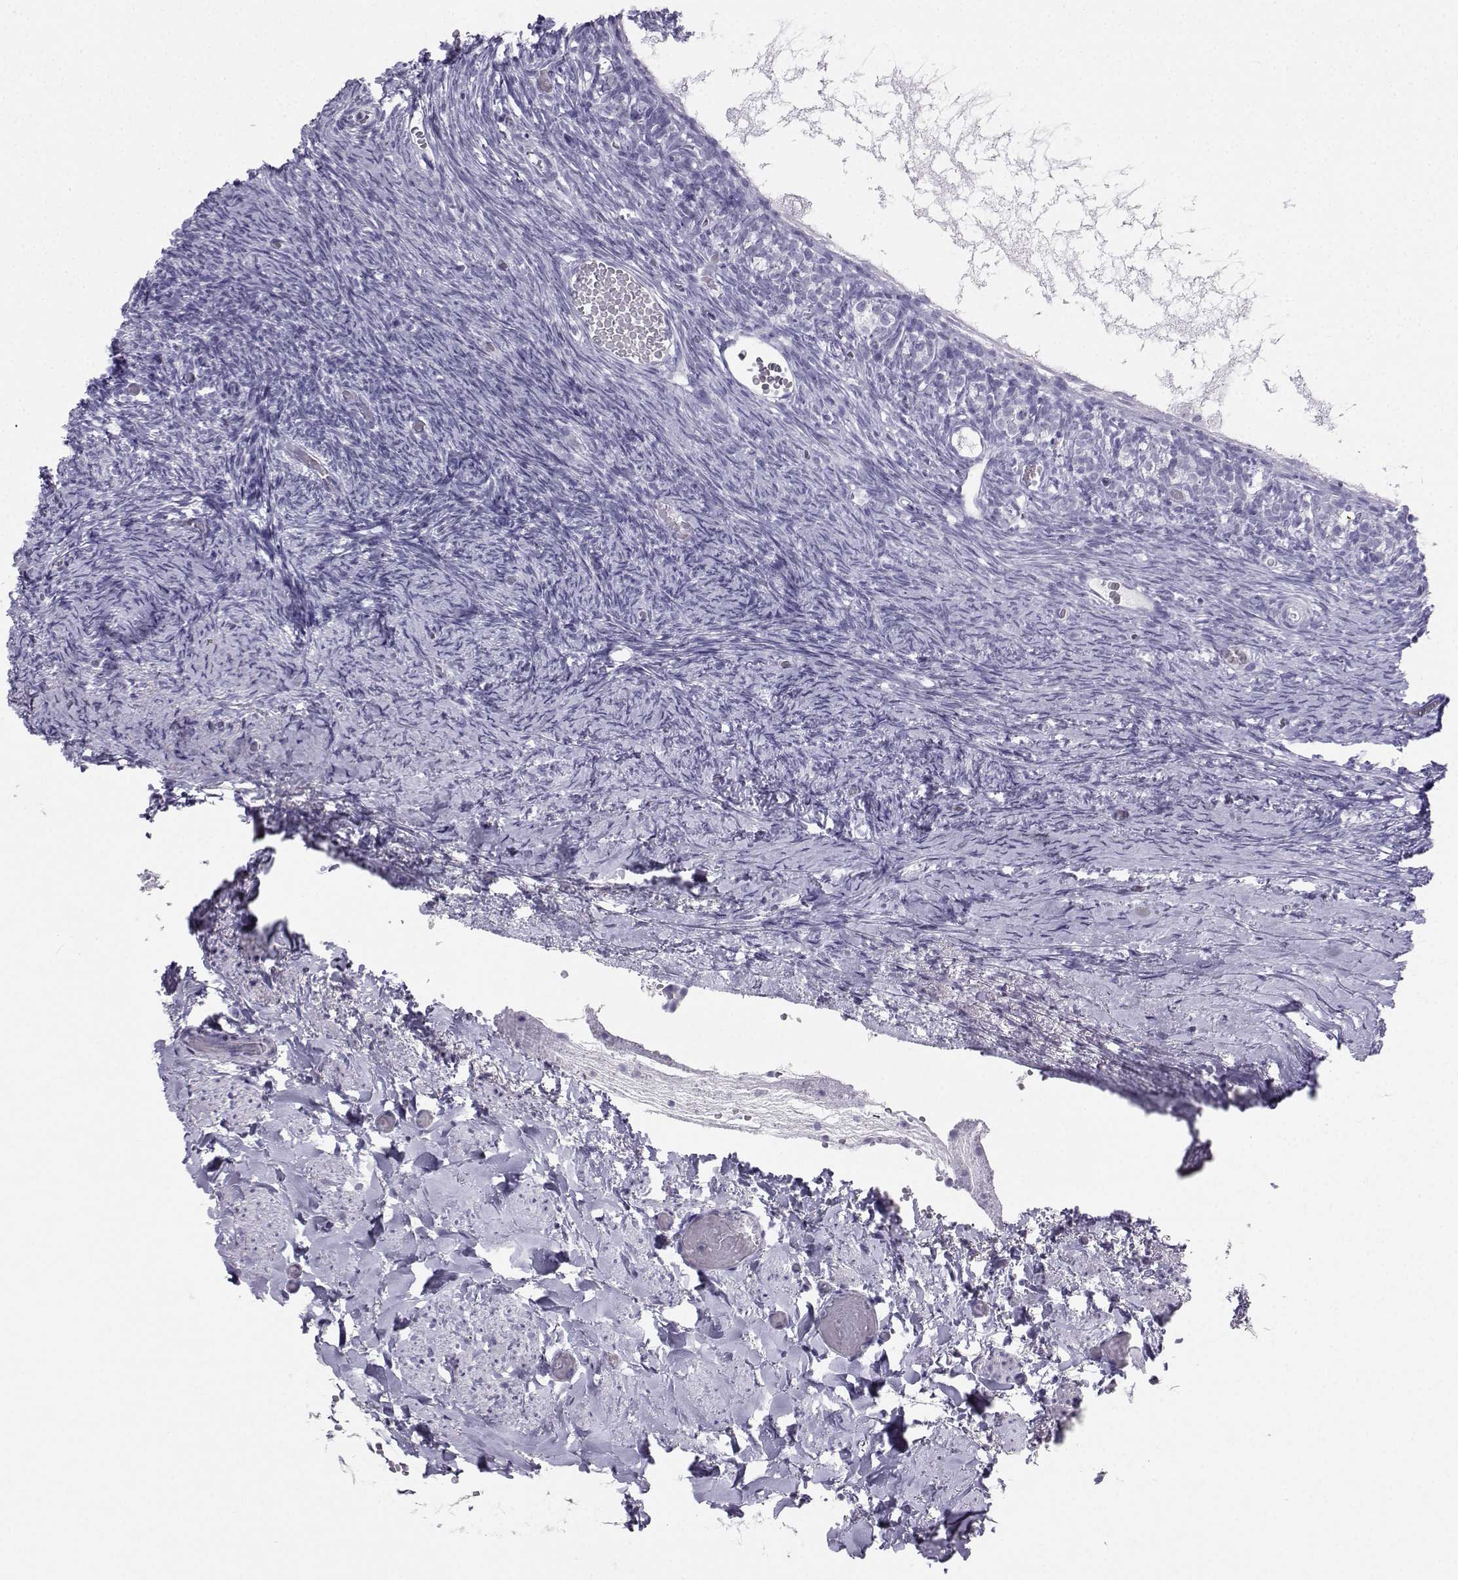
{"staining": {"intensity": "negative", "quantity": "none", "location": "none"}, "tissue": "ovary", "cell_type": "Follicle cells", "image_type": "normal", "snomed": [{"axis": "morphology", "description": "Normal tissue, NOS"}, {"axis": "topography", "description": "Ovary"}], "caption": "An image of human ovary is negative for staining in follicle cells. (Brightfield microscopy of DAB (3,3'-diaminobenzidine) immunohistochemistry (IHC) at high magnification).", "gene": "IQCD", "patient": {"sex": "female", "age": 39}}